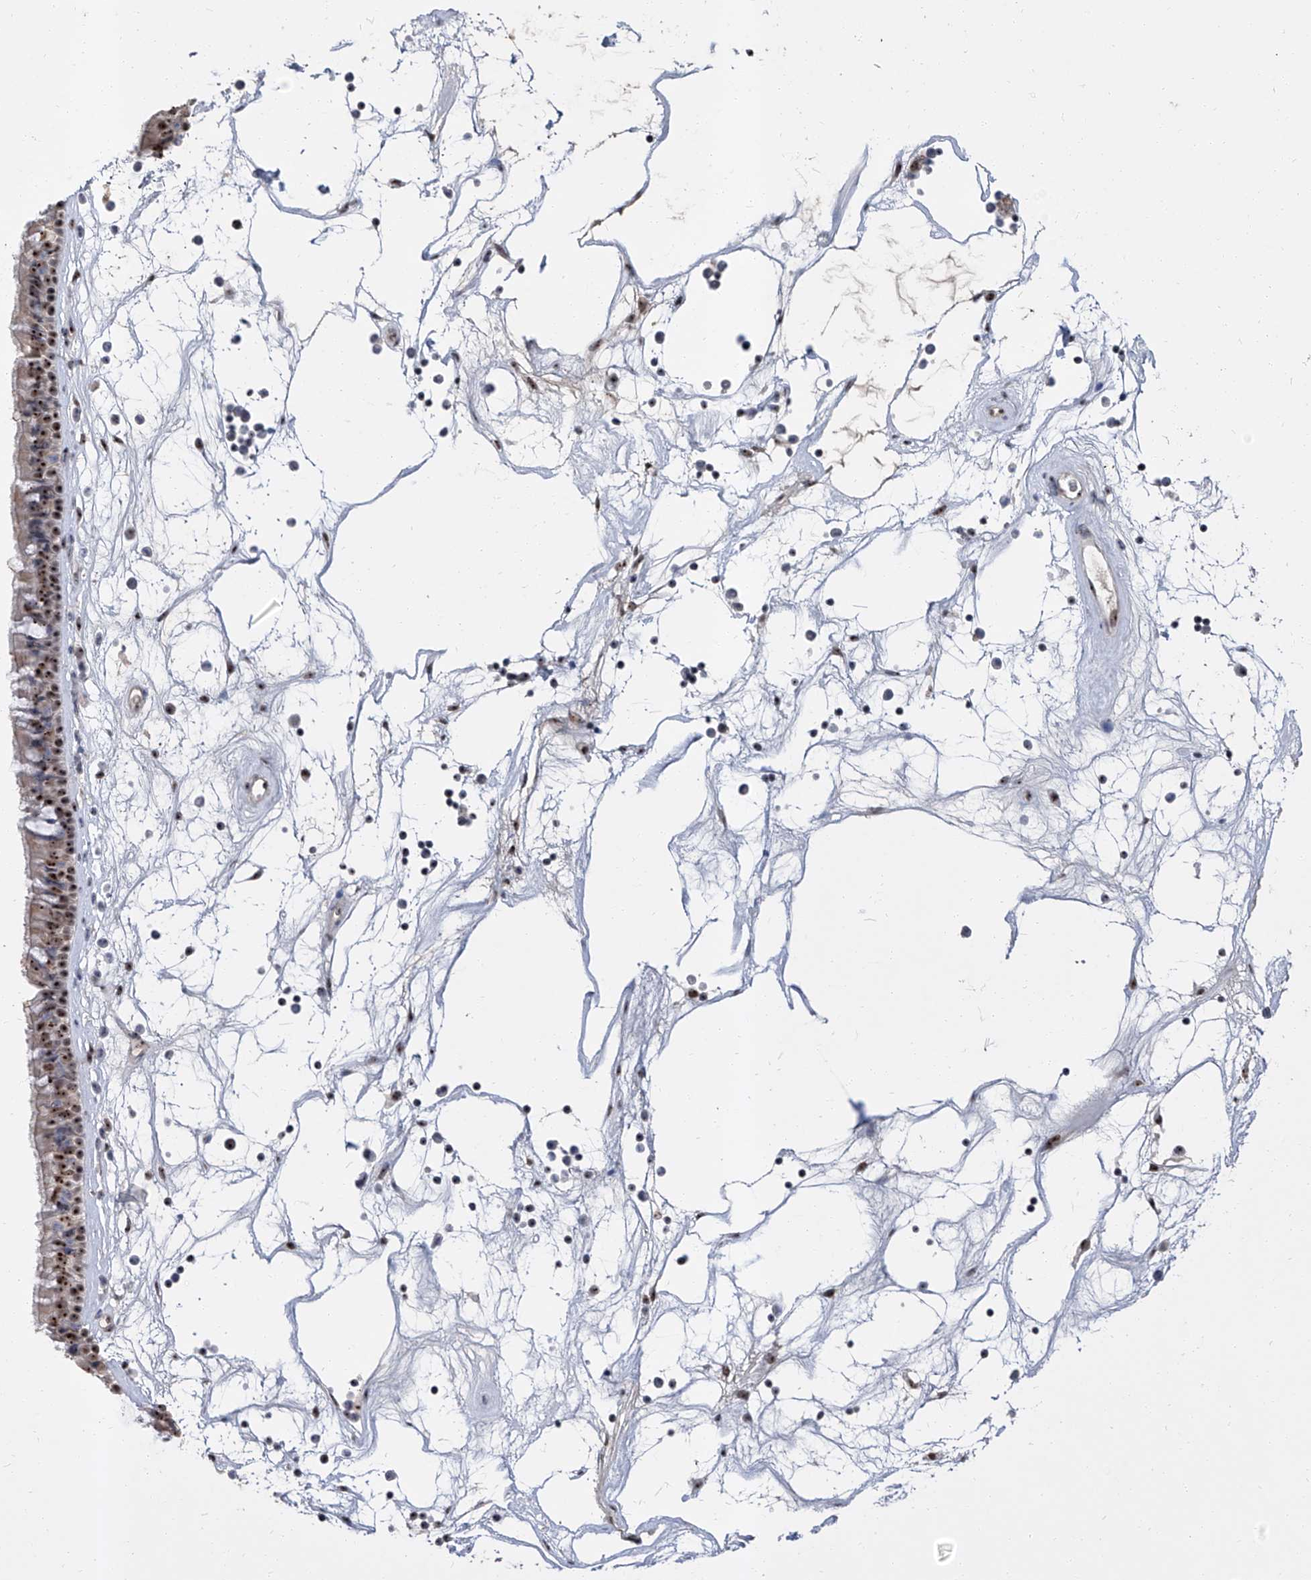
{"staining": {"intensity": "strong", "quantity": ">75%", "location": "nuclear"}, "tissue": "nasopharynx", "cell_type": "Respiratory epithelial cells", "image_type": "normal", "snomed": [{"axis": "morphology", "description": "Normal tissue, NOS"}, {"axis": "topography", "description": "Nasopharynx"}], "caption": "This image shows immunohistochemistry (IHC) staining of benign nasopharynx, with high strong nuclear staining in approximately >75% of respiratory epithelial cells.", "gene": "CMTR1", "patient": {"sex": "male", "age": 64}}